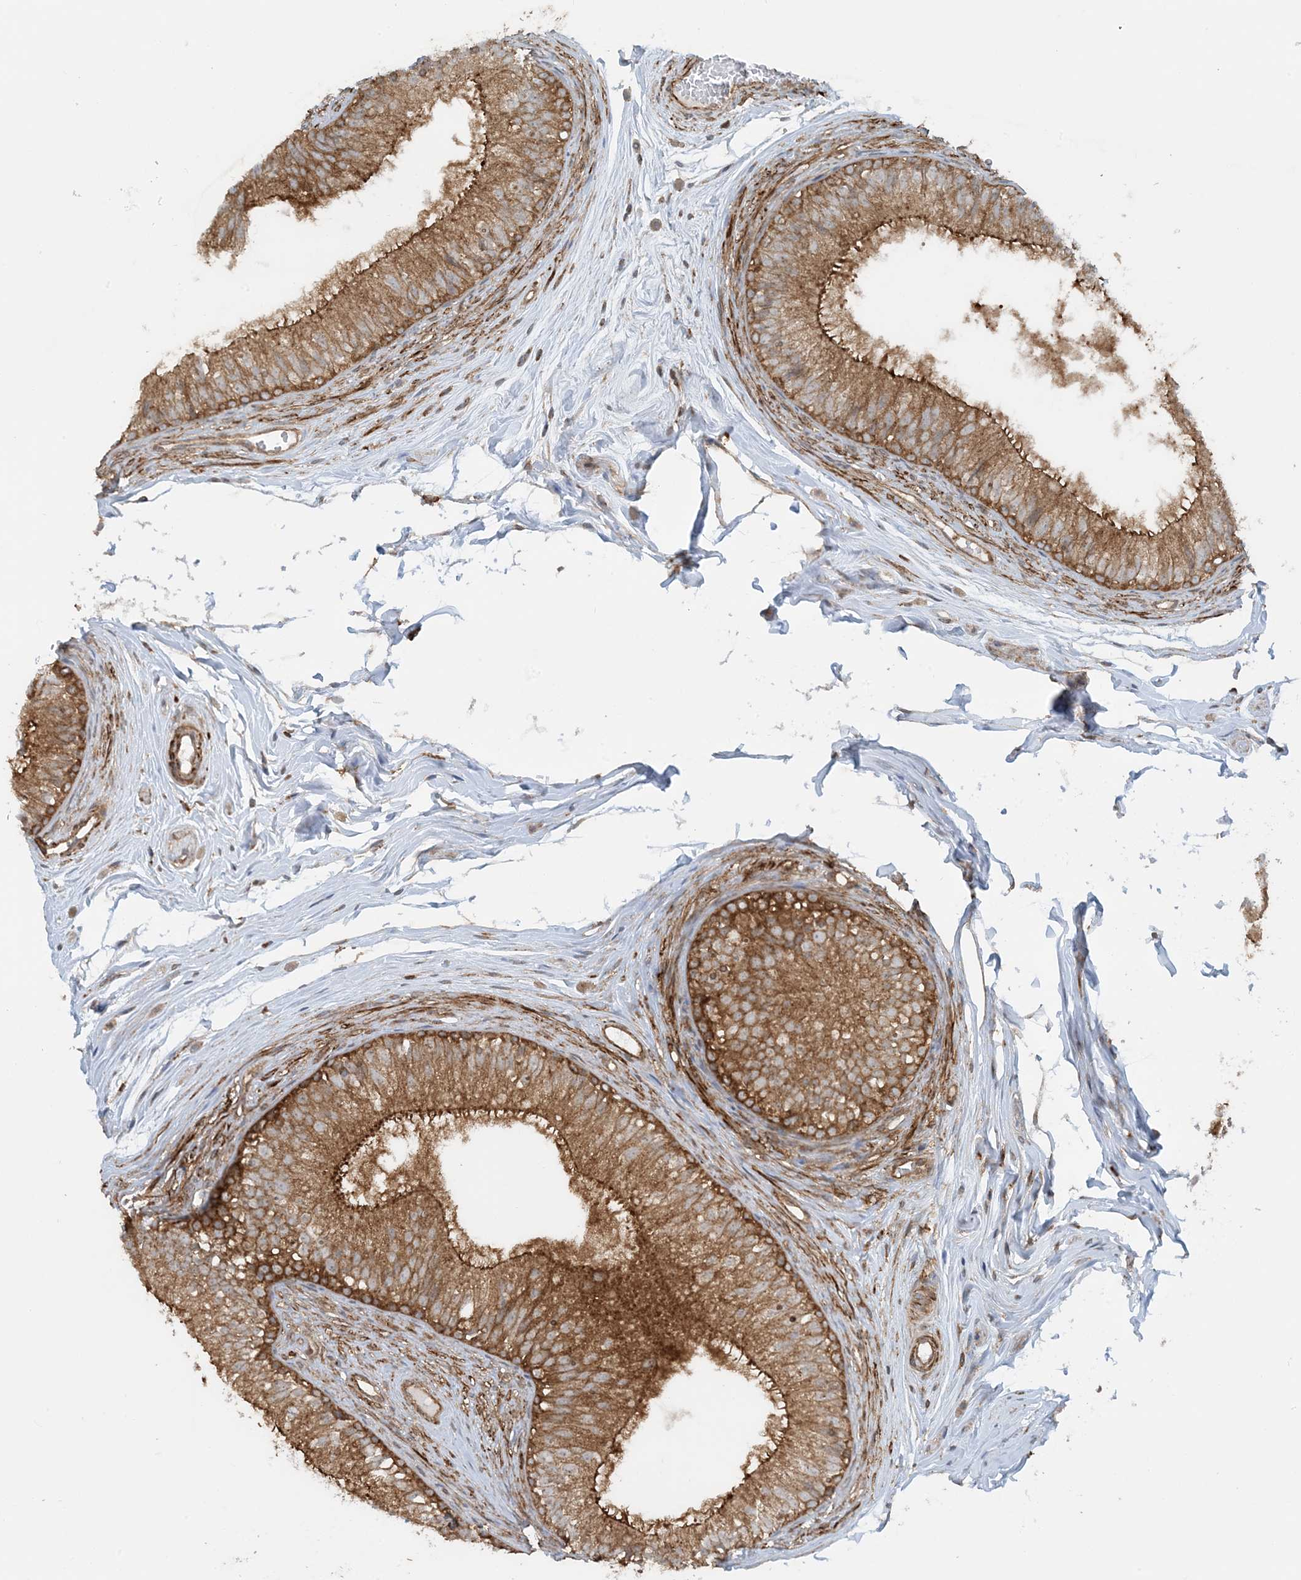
{"staining": {"intensity": "moderate", "quantity": ">75%", "location": "cytoplasmic/membranous"}, "tissue": "epididymis", "cell_type": "Glandular cells", "image_type": "normal", "snomed": [{"axis": "morphology", "description": "Normal tissue, NOS"}, {"axis": "morphology", "description": "Seminoma in situ"}, {"axis": "topography", "description": "Testis"}, {"axis": "topography", "description": "Epididymis"}], "caption": "This micrograph demonstrates immunohistochemistry staining of normal epididymis, with medium moderate cytoplasmic/membranous staining in approximately >75% of glandular cells.", "gene": "STAM2", "patient": {"sex": "male", "age": 28}}